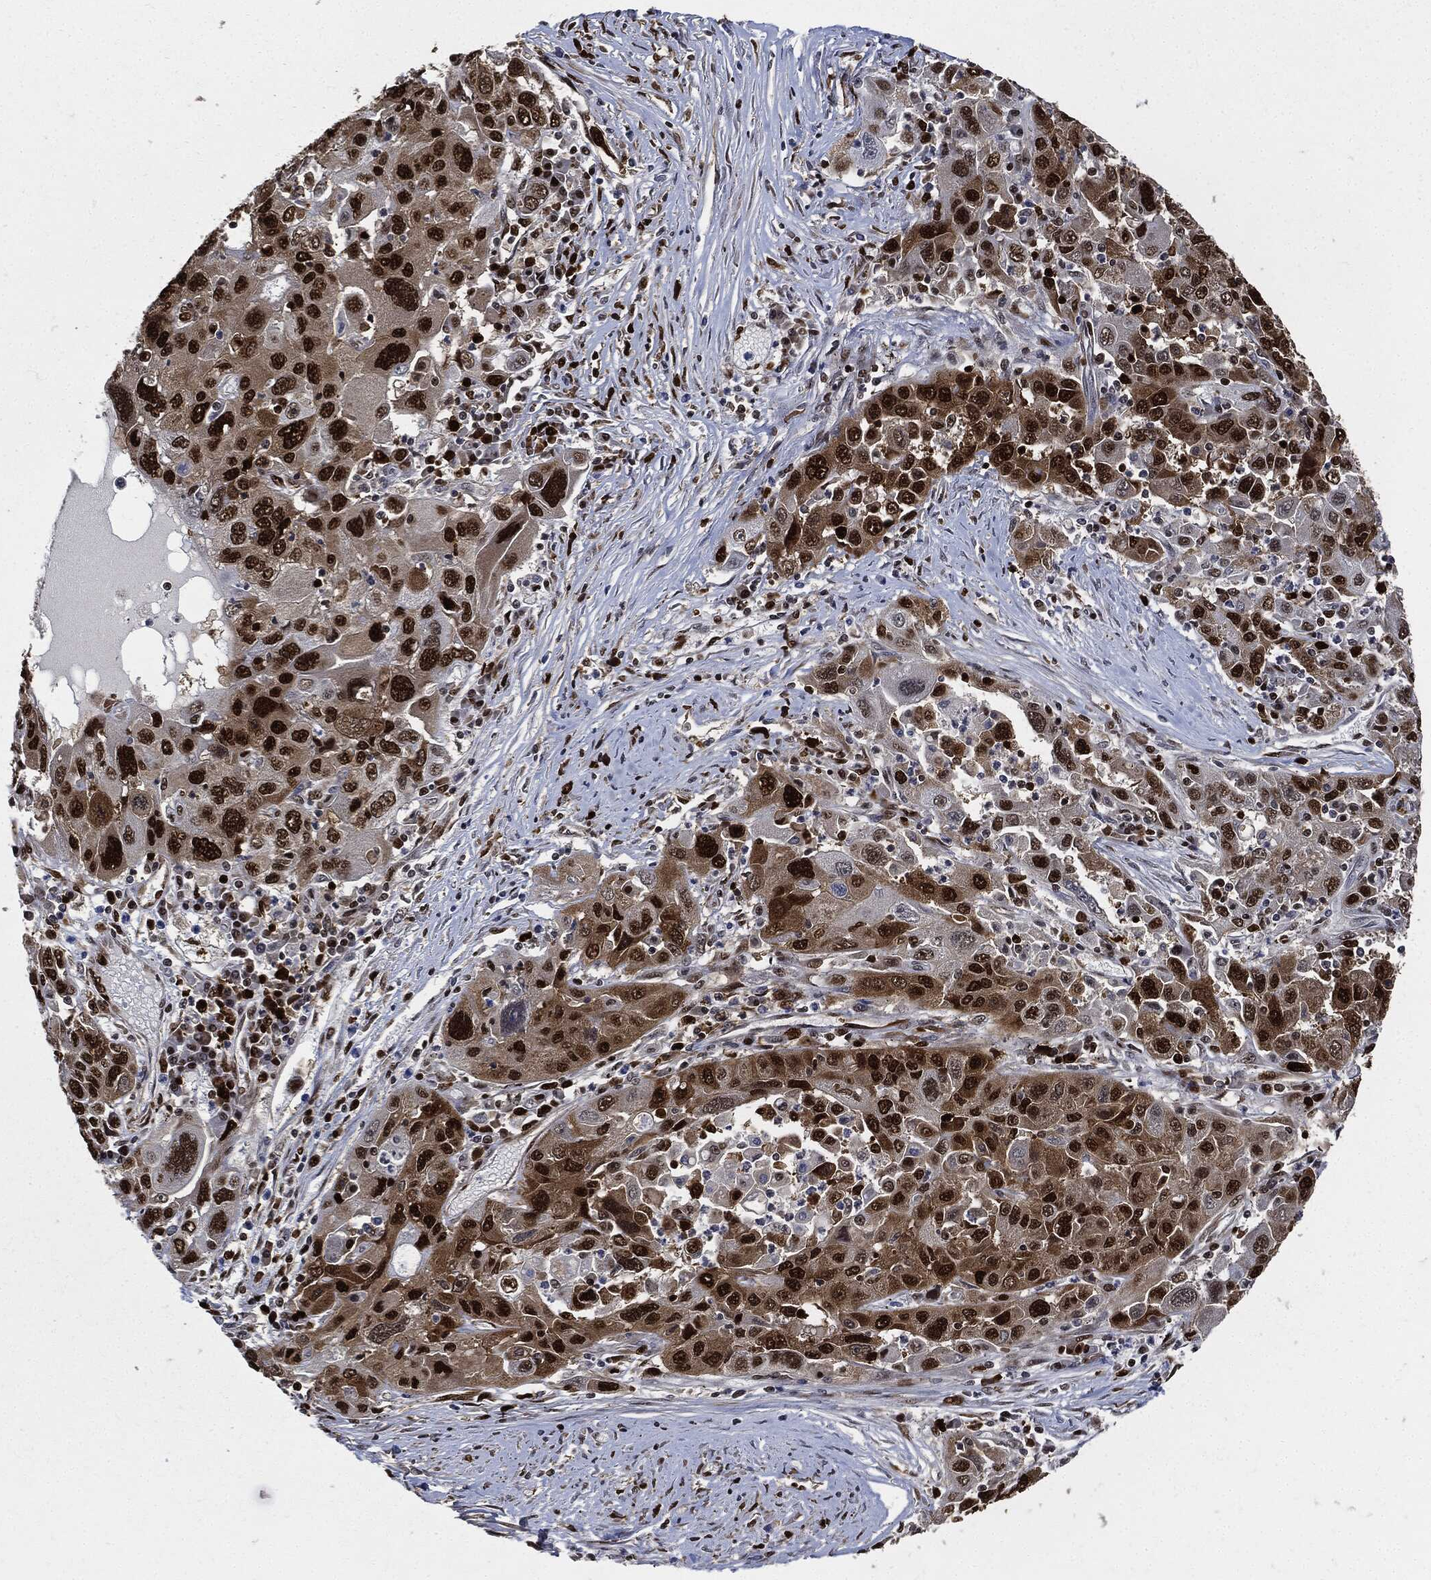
{"staining": {"intensity": "strong", "quantity": ">75%", "location": "nuclear"}, "tissue": "stomach cancer", "cell_type": "Tumor cells", "image_type": "cancer", "snomed": [{"axis": "morphology", "description": "Adenocarcinoma, NOS"}, {"axis": "topography", "description": "Stomach"}], "caption": "Immunohistochemical staining of adenocarcinoma (stomach) reveals strong nuclear protein positivity in about >75% of tumor cells. (DAB IHC, brown staining for protein, blue staining for nuclei).", "gene": "PCNA", "patient": {"sex": "male", "age": 56}}